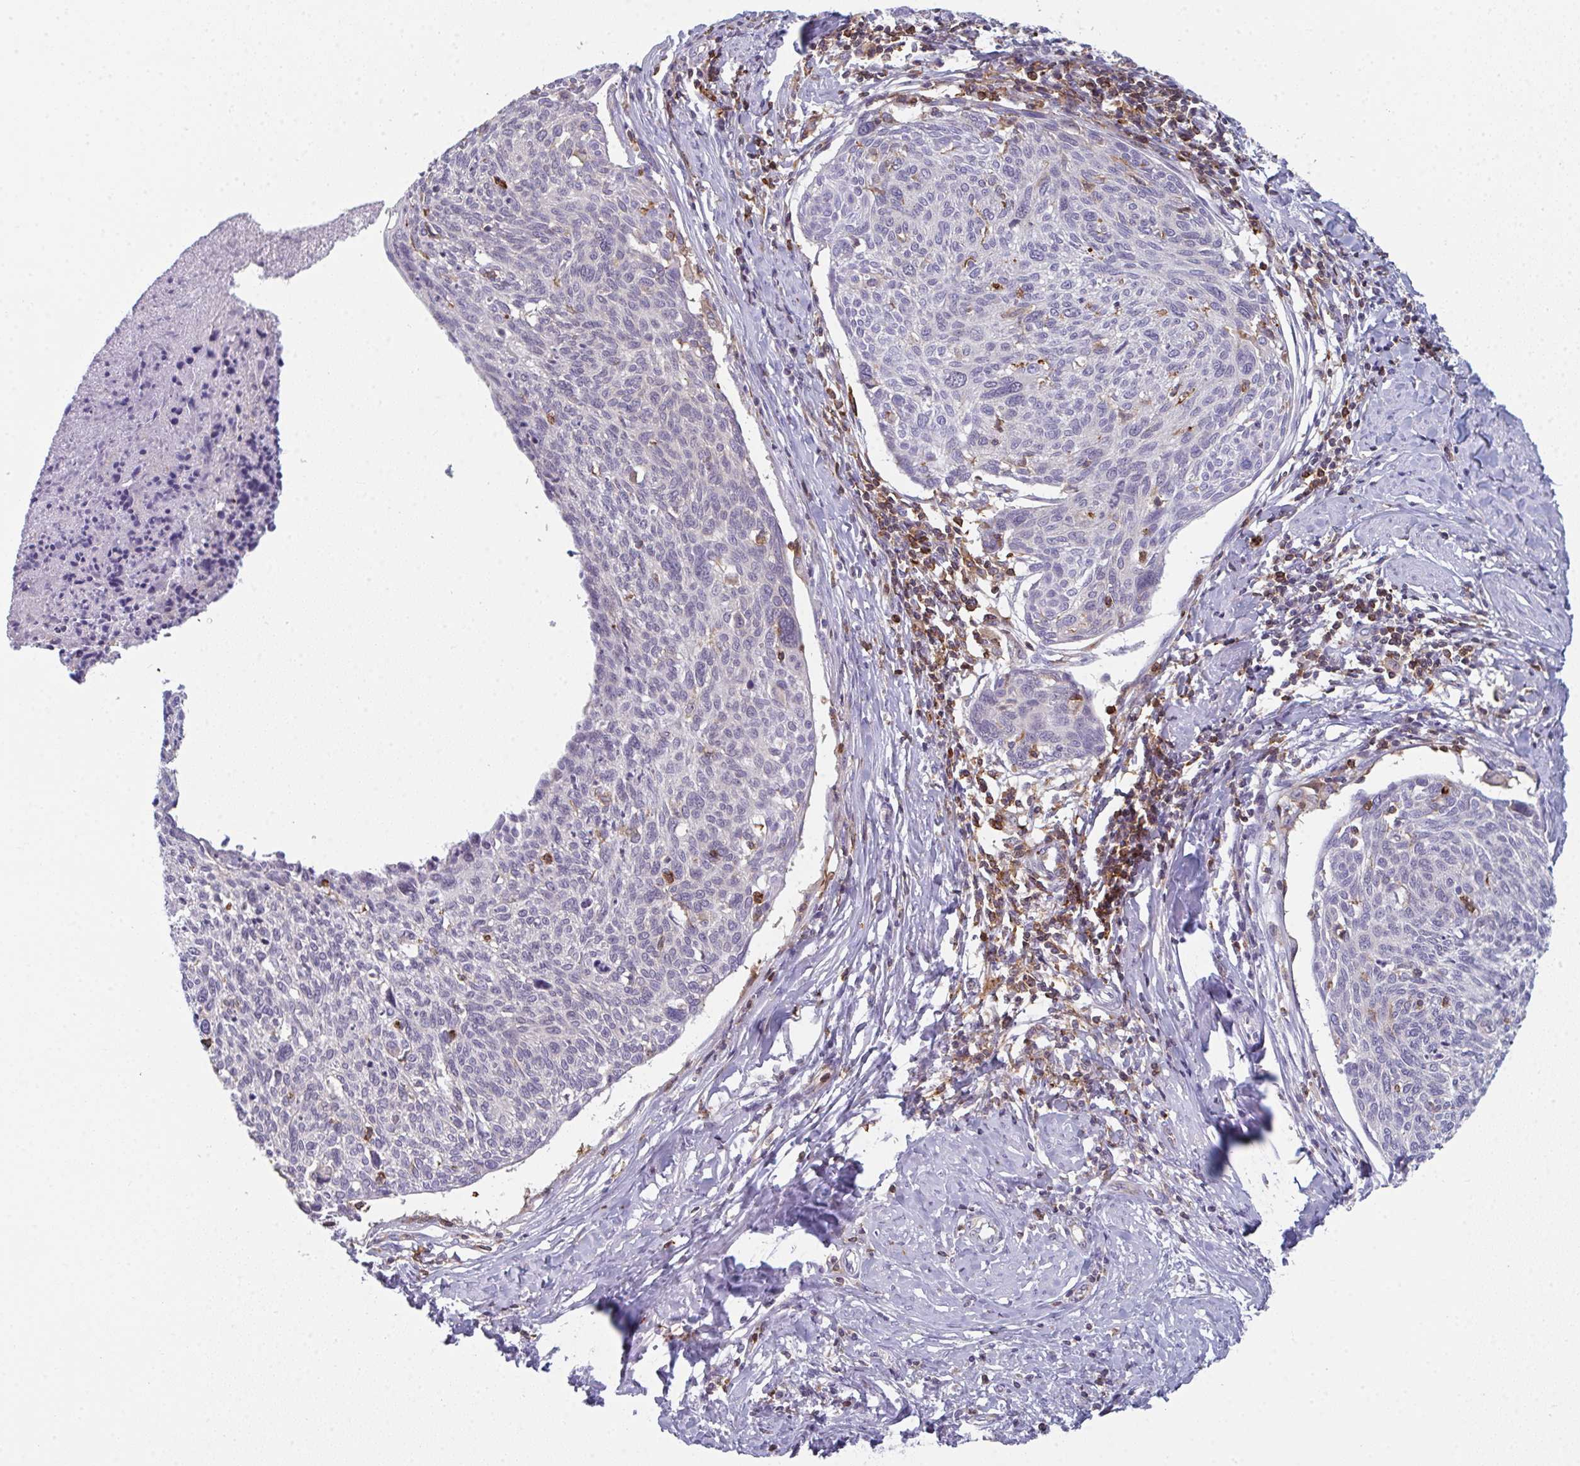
{"staining": {"intensity": "negative", "quantity": "none", "location": "none"}, "tissue": "cervical cancer", "cell_type": "Tumor cells", "image_type": "cancer", "snomed": [{"axis": "morphology", "description": "Squamous cell carcinoma, NOS"}, {"axis": "topography", "description": "Cervix"}], "caption": "Human cervical cancer (squamous cell carcinoma) stained for a protein using immunohistochemistry (IHC) displays no positivity in tumor cells.", "gene": "CD80", "patient": {"sex": "female", "age": 49}}